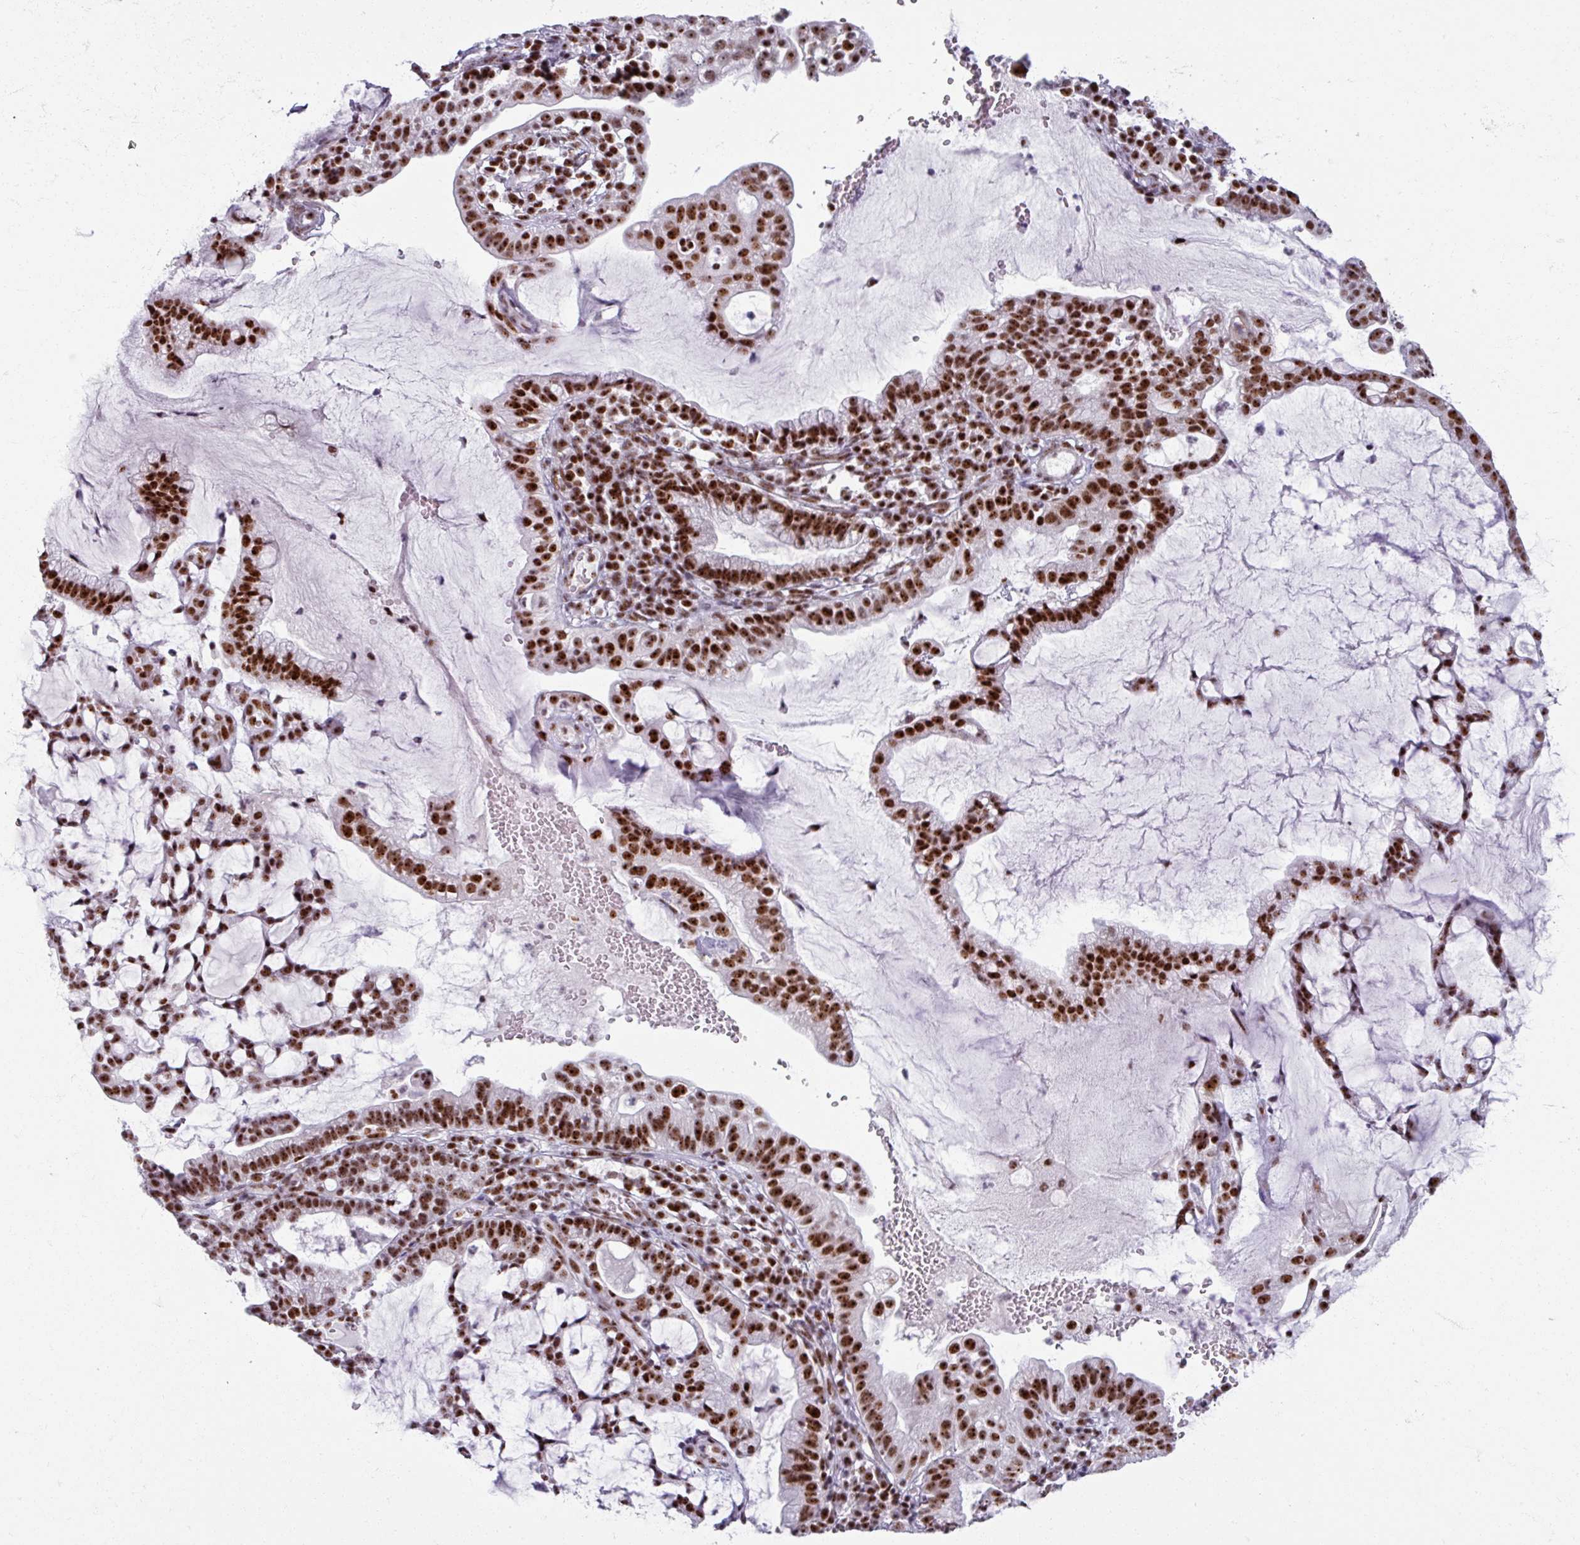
{"staining": {"intensity": "strong", "quantity": ">75%", "location": "nuclear"}, "tissue": "cervical cancer", "cell_type": "Tumor cells", "image_type": "cancer", "snomed": [{"axis": "morphology", "description": "Adenocarcinoma, NOS"}, {"axis": "topography", "description": "Cervix"}], "caption": "High-magnification brightfield microscopy of cervical adenocarcinoma stained with DAB (3,3'-diaminobenzidine) (brown) and counterstained with hematoxylin (blue). tumor cells exhibit strong nuclear positivity is identified in approximately>75% of cells. Ihc stains the protein in brown and the nuclei are stained blue.", "gene": "ADAR", "patient": {"sex": "female", "age": 41}}